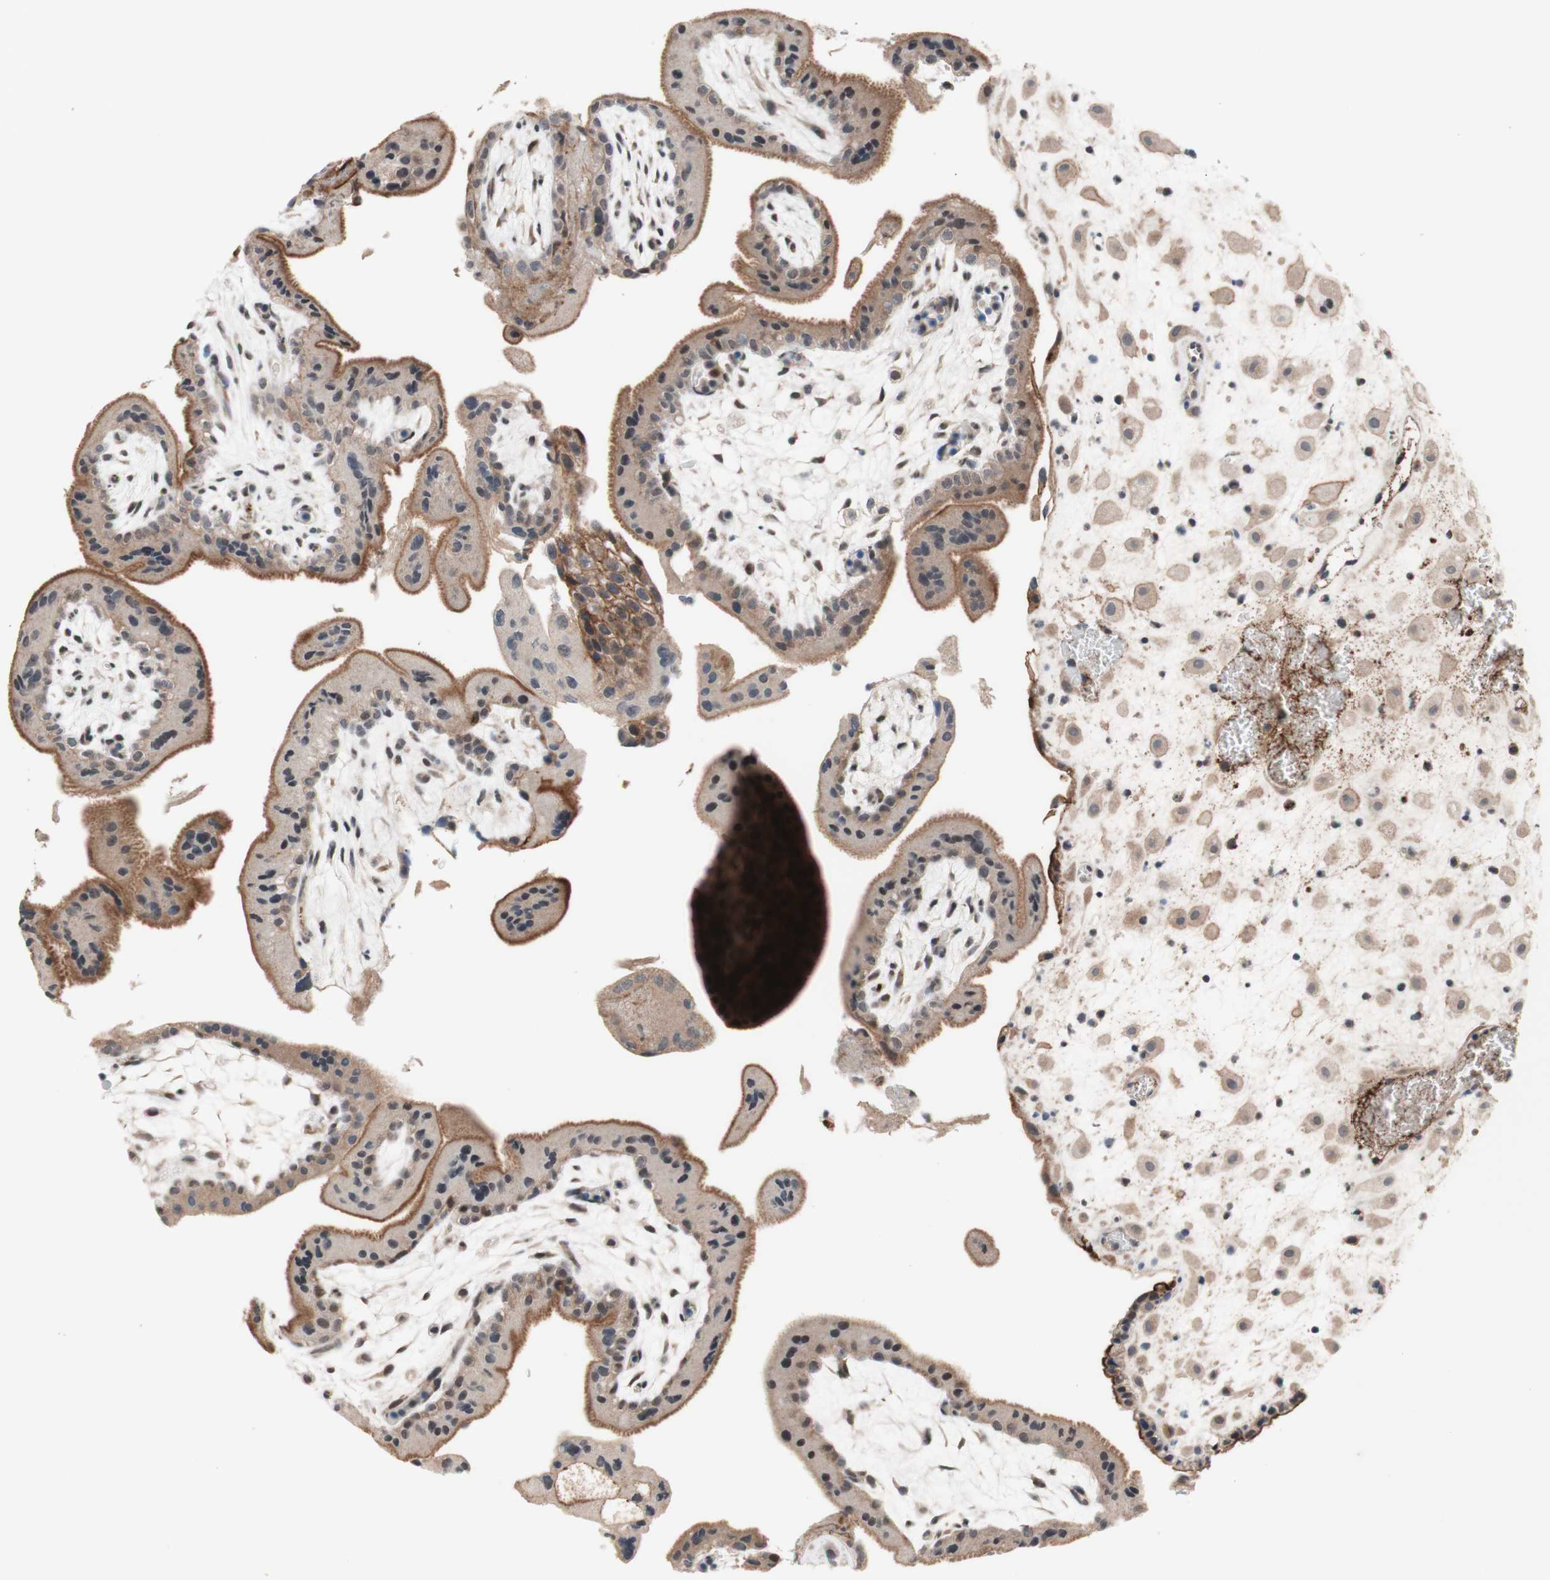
{"staining": {"intensity": "weak", "quantity": ">75%", "location": "cytoplasmic/membranous"}, "tissue": "placenta", "cell_type": "Decidual cells", "image_type": "normal", "snomed": [{"axis": "morphology", "description": "Normal tissue, NOS"}, {"axis": "topography", "description": "Placenta"}], "caption": "Immunohistochemistry (DAB) staining of normal human placenta displays weak cytoplasmic/membranous protein positivity in about >75% of decidual cells. The protein is shown in brown color, while the nuclei are stained blue.", "gene": "CD55", "patient": {"sex": "female", "age": 35}}